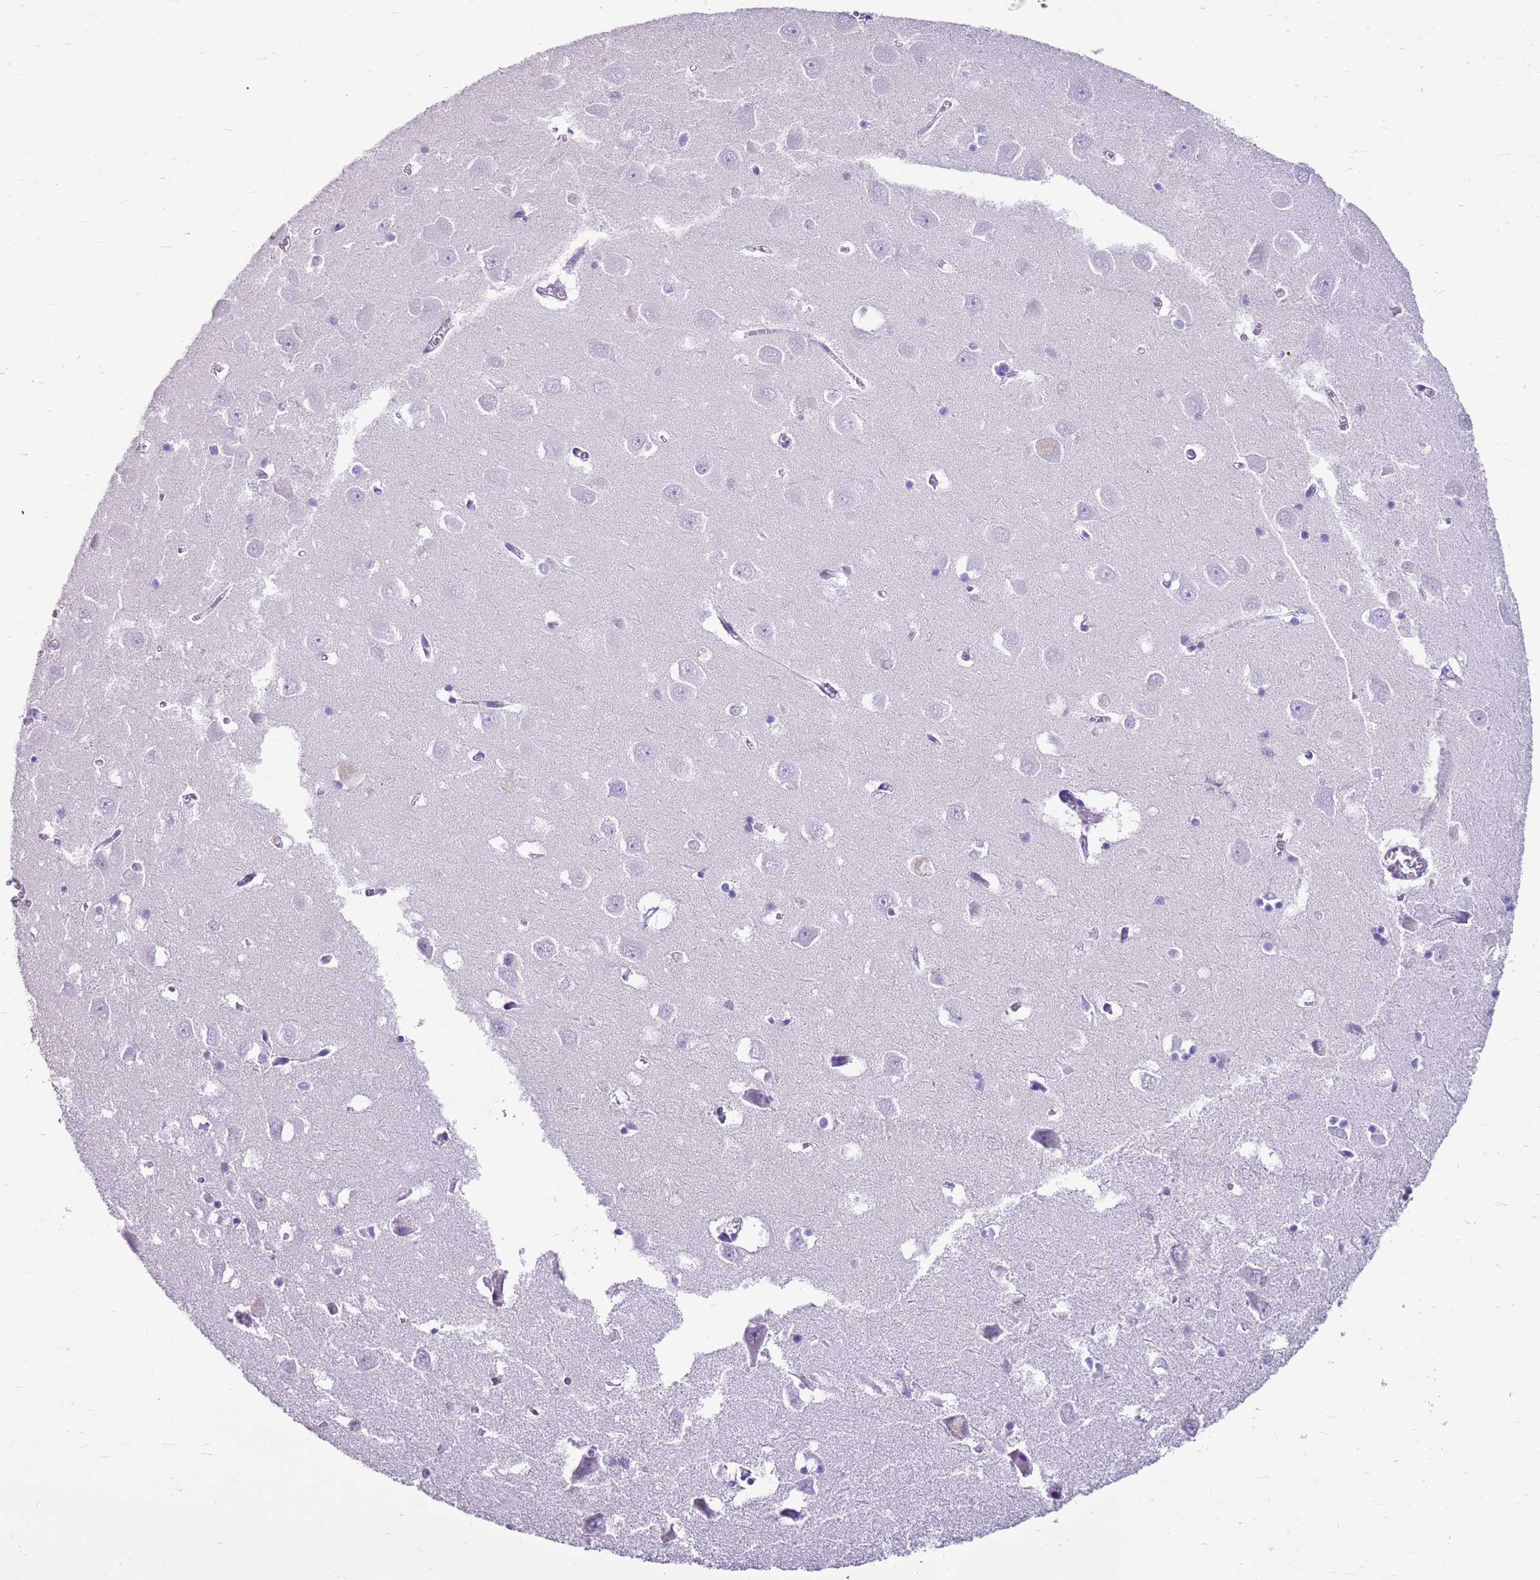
{"staining": {"intensity": "negative", "quantity": "none", "location": "none"}, "tissue": "hippocampus", "cell_type": "Glial cells", "image_type": "normal", "snomed": [{"axis": "morphology", "description": "Normal tissue, NOS"}, {"axis": "topography", "description": "Hippocampus"}], "caption": "Immunohistochemistry (IHC) histopathology image of normal hippocampus: human hippocampus stained with DAB (3,3'-diaminobenzidine) demonstrates no significant protein staining in glial cells.", "gene": "HSPB1", "patient": {"sex": "male", "age": 70}}